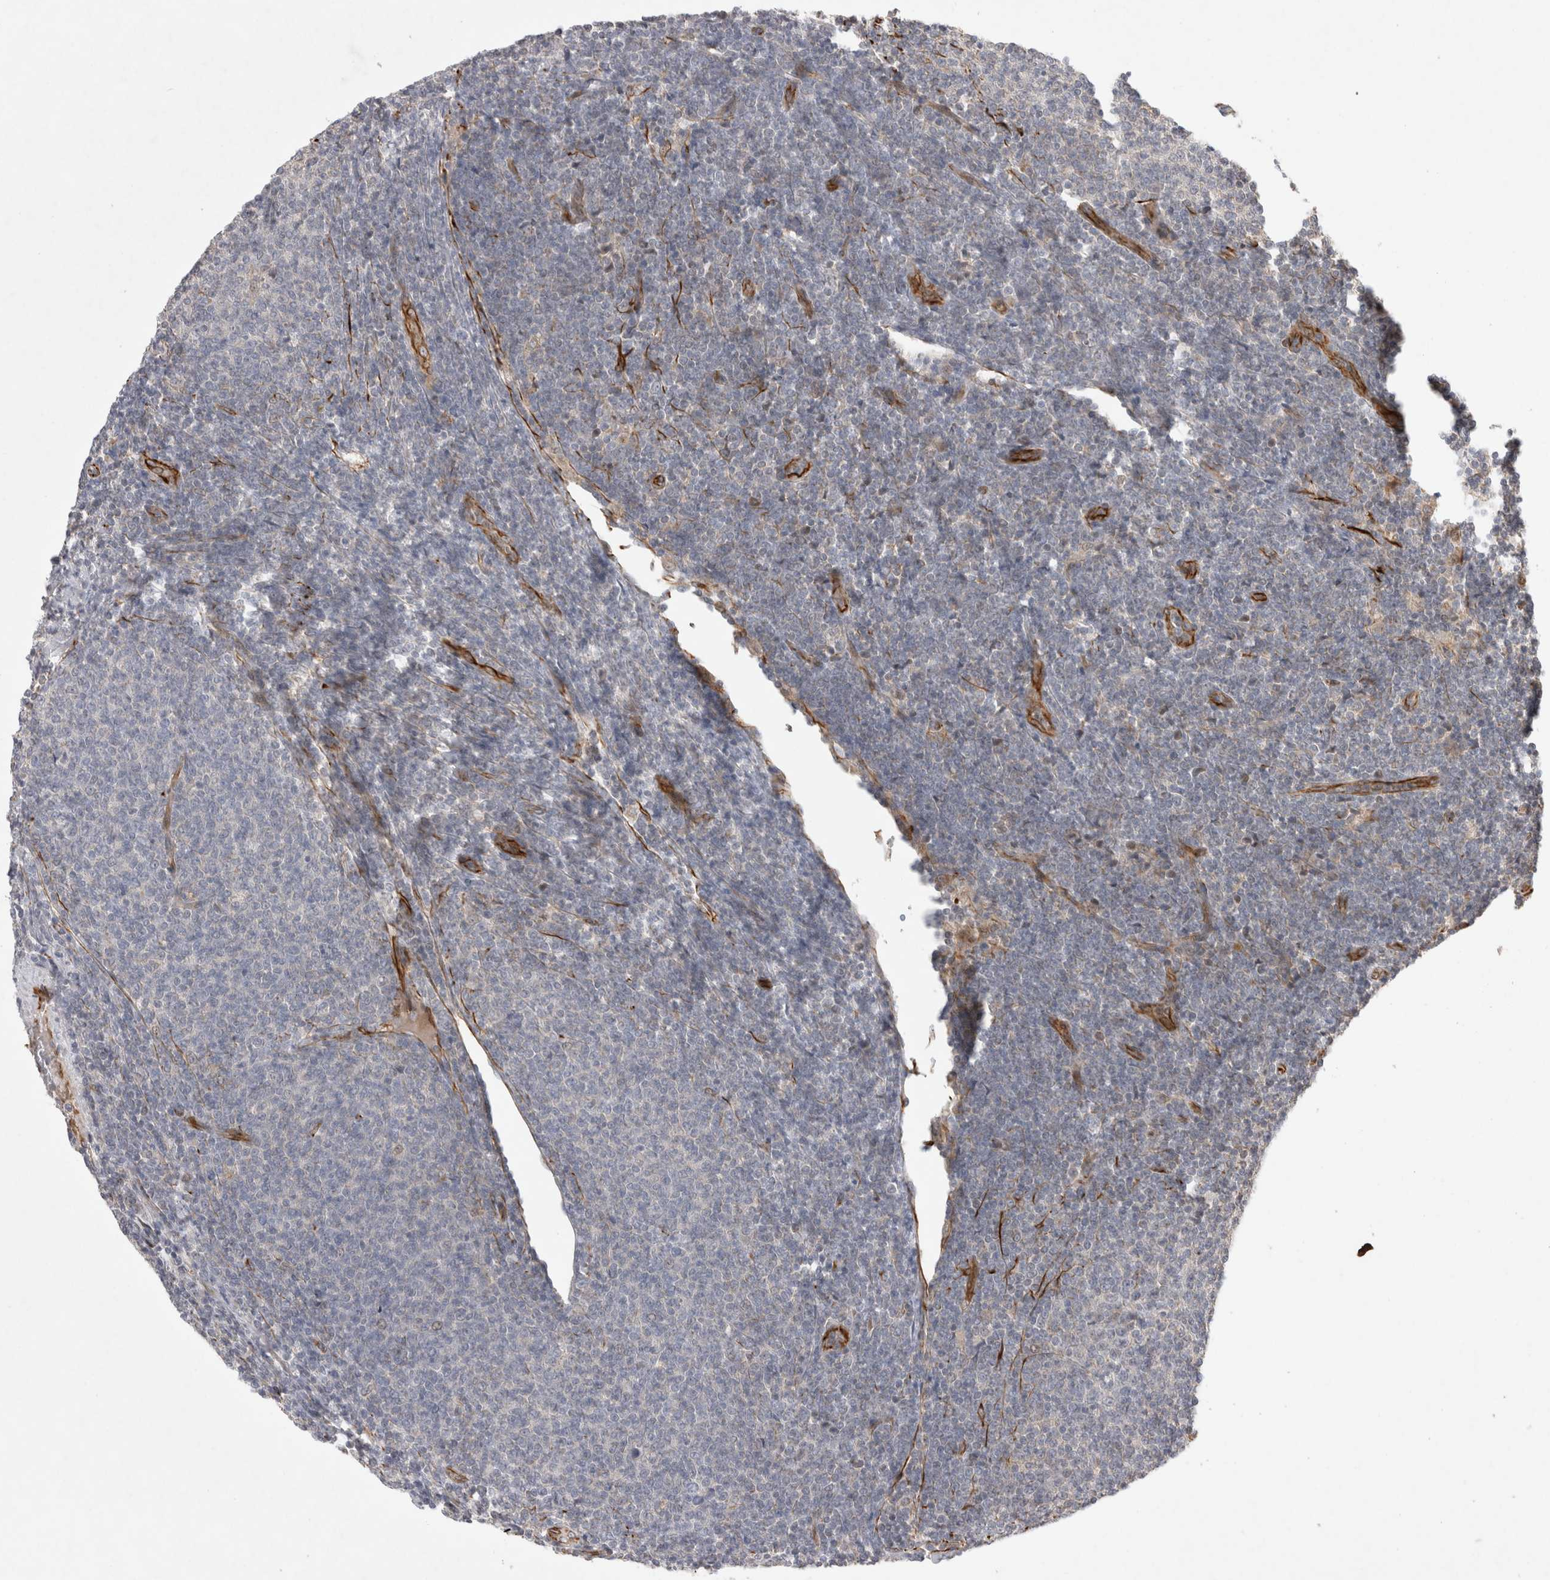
{"staining": {"intensity": "negative", "quantity": "none", "location": "none"}, "tissue": "lymphoma", "cell_type": "Tumor cells", "image_type": "cancer", "snomed": [{"axis": "morphology", "description": "Malignant lymphoma, non-Hodgkin's type, Low grade"}, {"axis": "topography", "description": "Lymph node"}], "caption": "Immunohistochemistry (IHC) photomicrograph of human low-grade malignant lymphoma, non-Hodgkin's type stained for a protein (brown), which shows no staining in tumor cells.", "gene": "NMU", "patient": {"sex": "male", "age": 66}}